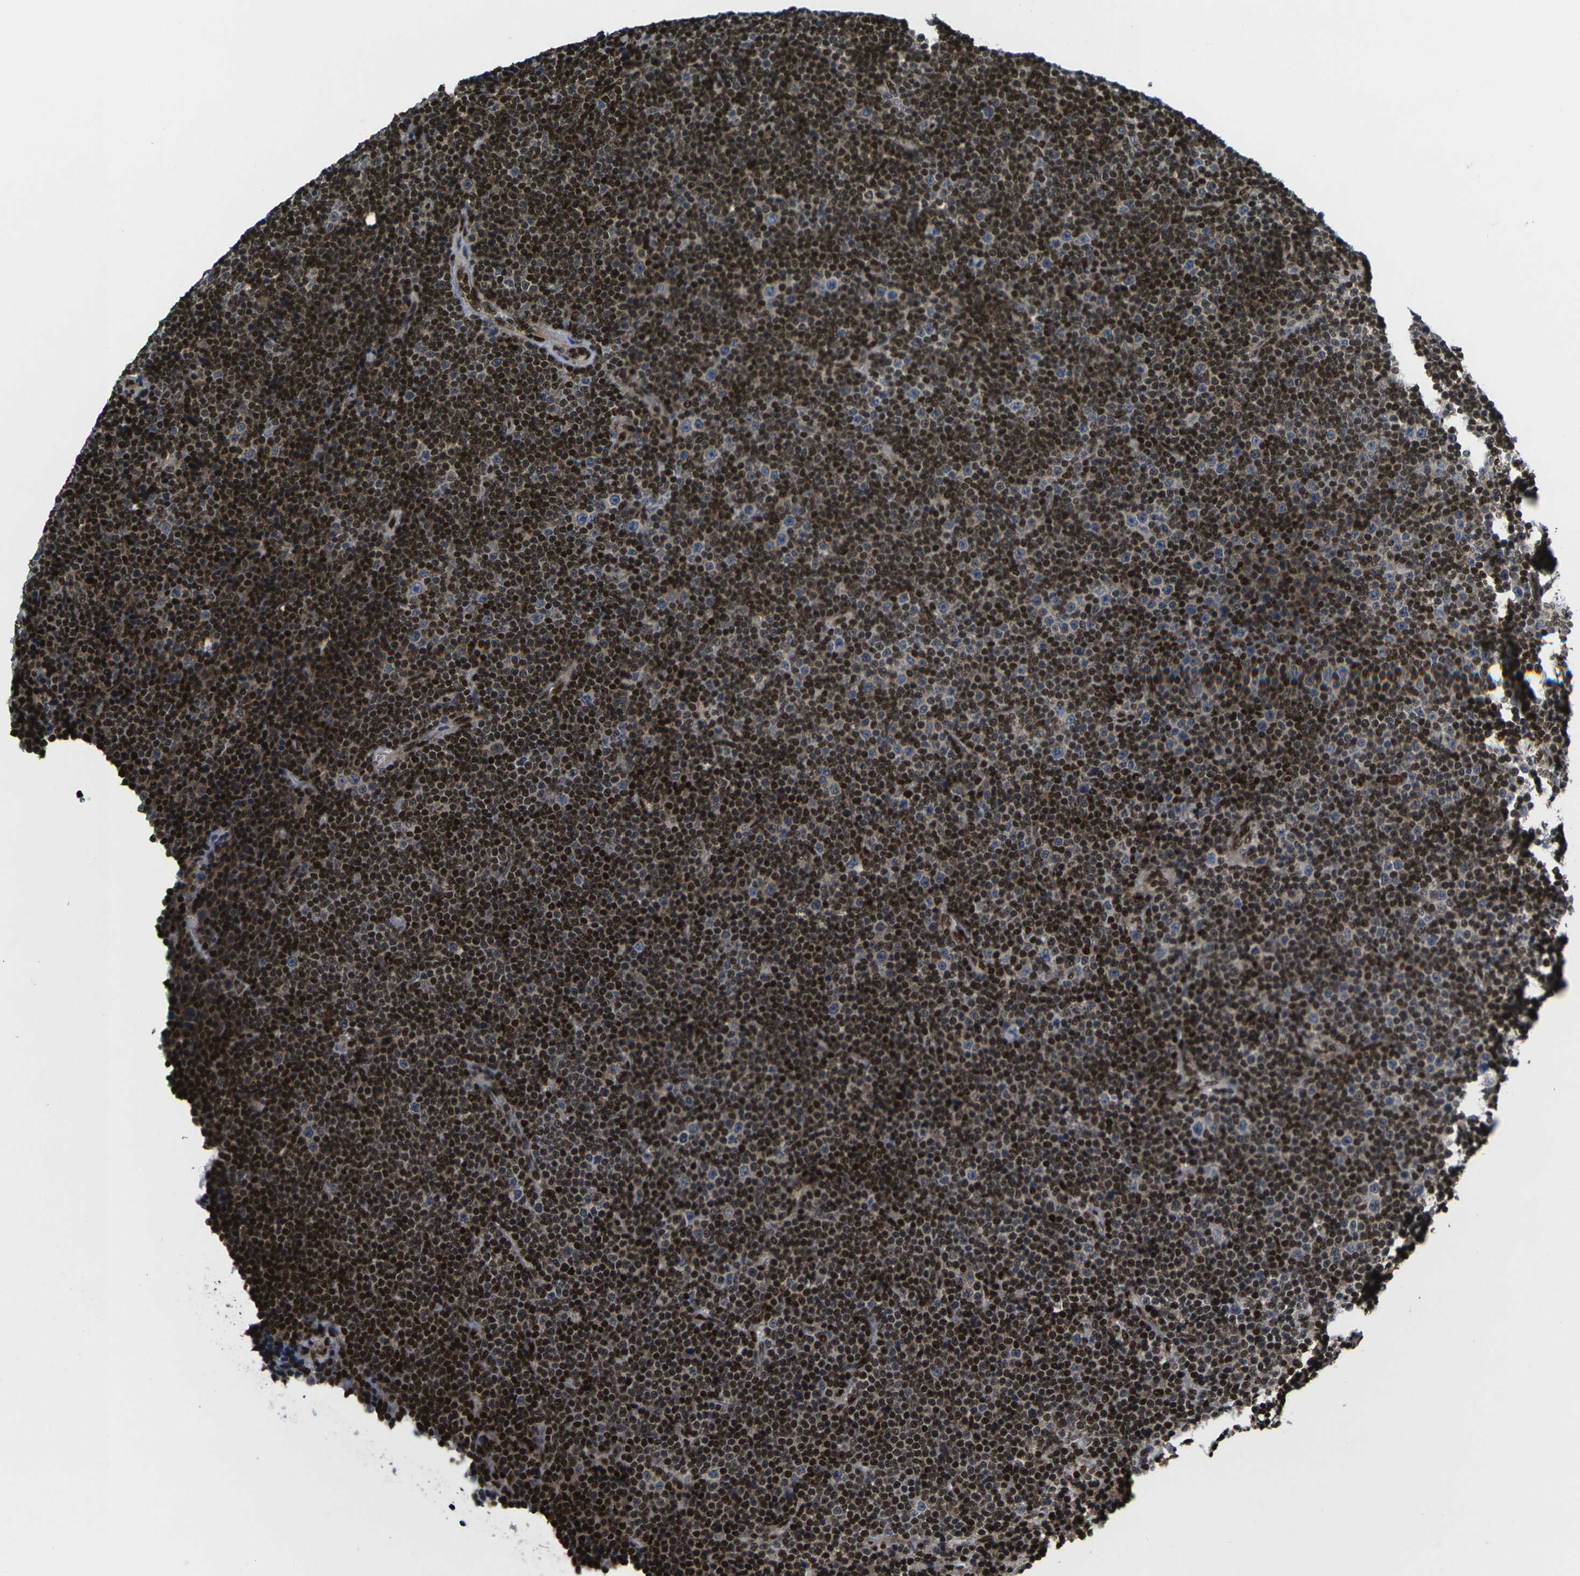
{"staining": {"intensity": "strong", "quantity": ">75%", "location": "nuclear"}, "tissue": "lymphoma", "cell_type": "Tumor cells", "image_type": "cancer", "snomed": [{"axis": "morphology", "description": "Malignant lymphoma, non-Hodgkin's type, Low grade"}, {"axis": "topography", "description": "Lymph node"}], "caption": "IHC of human lymphoma displays high levels of strong nuclear positivity in approximately >75% of tumor cells. Using DAB (3,3'-diaminobenzidine) (brown) and hematoxylin (blue) stains, captured at high magnification using brightfield microscopy.", "gene": "H1-10", "patient": {"sex": "female", "age": 67}}